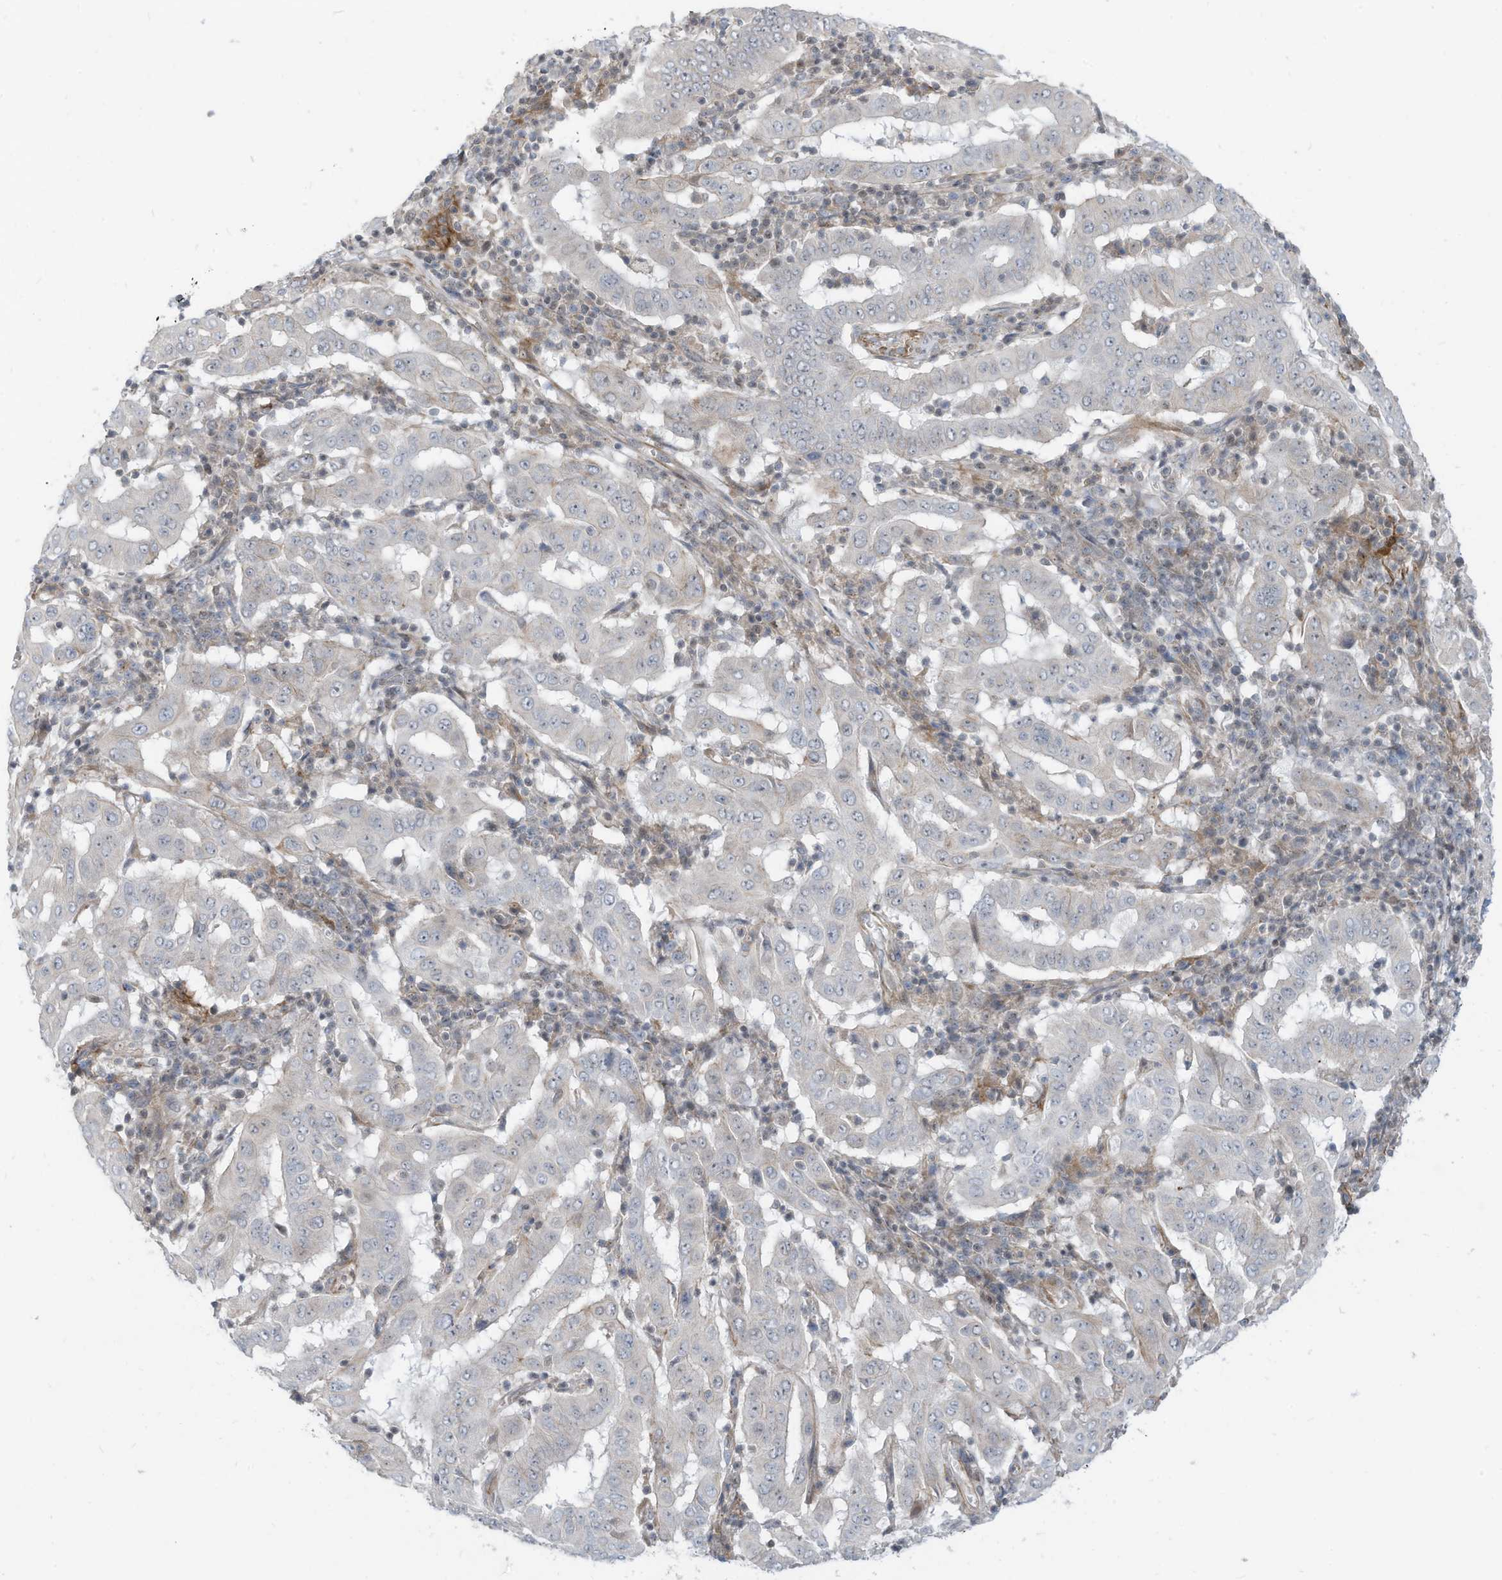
{"staining": {"intensity": "negative", "quantity": "none", "location": "none"}, "tissue": "pancreatic cancer", "cell_type": "Tumor cells", "image_type": "cancer", "snomed": [{"axis": "morphology", "description": "Adenocarcinoma, NOS"}, {"axis": "topography", "description": "Pancreas"}], "caption": "This is a photomicrograph of immunohistochemistry staining of pancreatic cancer, which shows no expression in tumor cells.", "gene": "GPATCH3", "patient": {"sex": "male", "age": 63}}